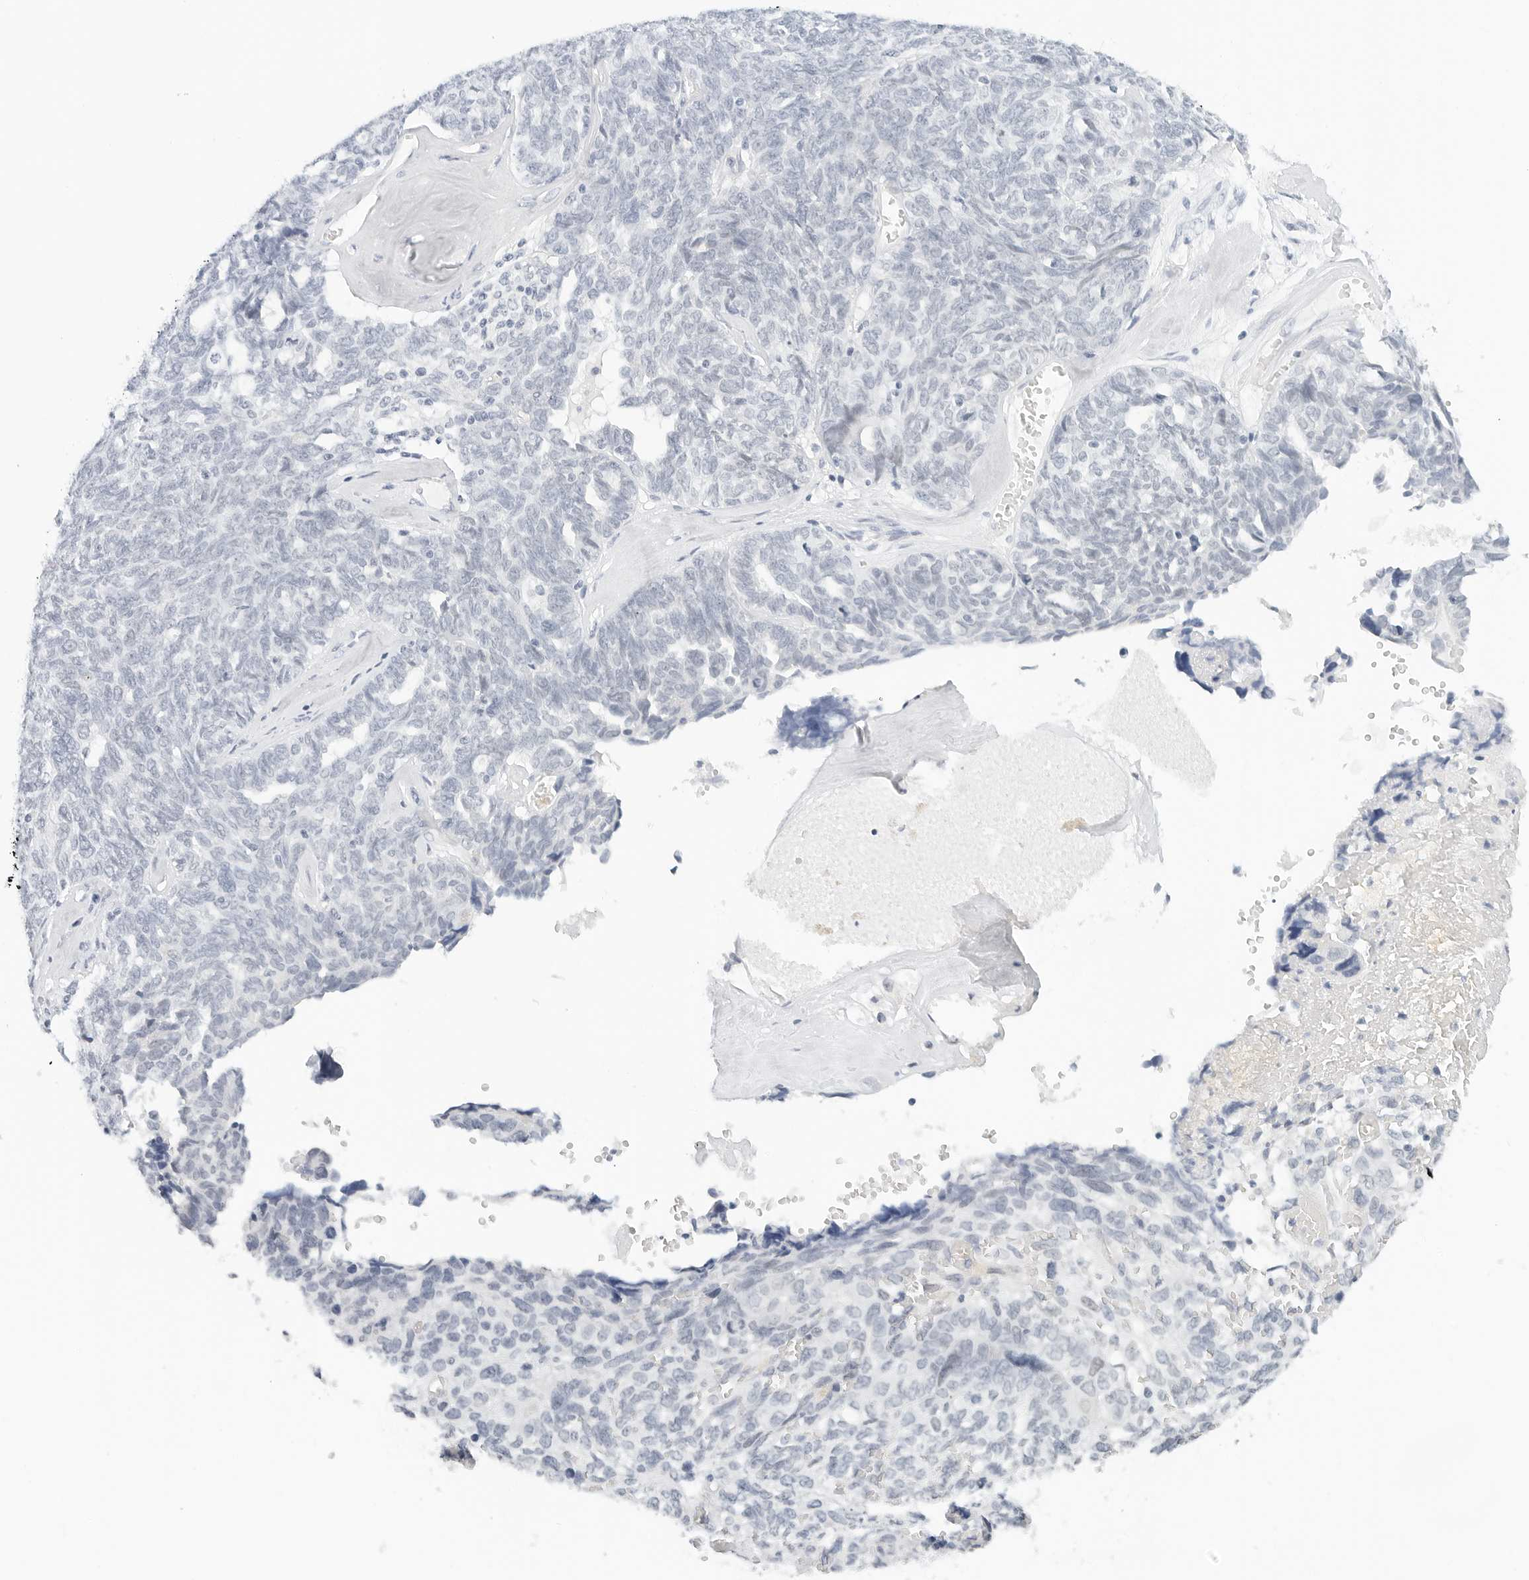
{"staining": {"intensity": "negative", "quantity": "none", "location": "none"}, "tissue": "ovarian cancer", "cell_type": "Tumor cells", "image_type": "cancer", "snomed": [{"axis": "morphology", "description": "Cystadenocarcinoma, serous, NOS"}, {"axis": "topography", "description": "Ovary"}], "caption": "High magnification brightfield microscopy of ovarian serous cystadenocarcinoma stained with DAB (3,3'-diaminobenzidine) (brown) and counterstained with hematoxylin (blue): tumor cells show no significant staining.", "gene": "CD22", "patient": {"sex": "female", "age": 79}}